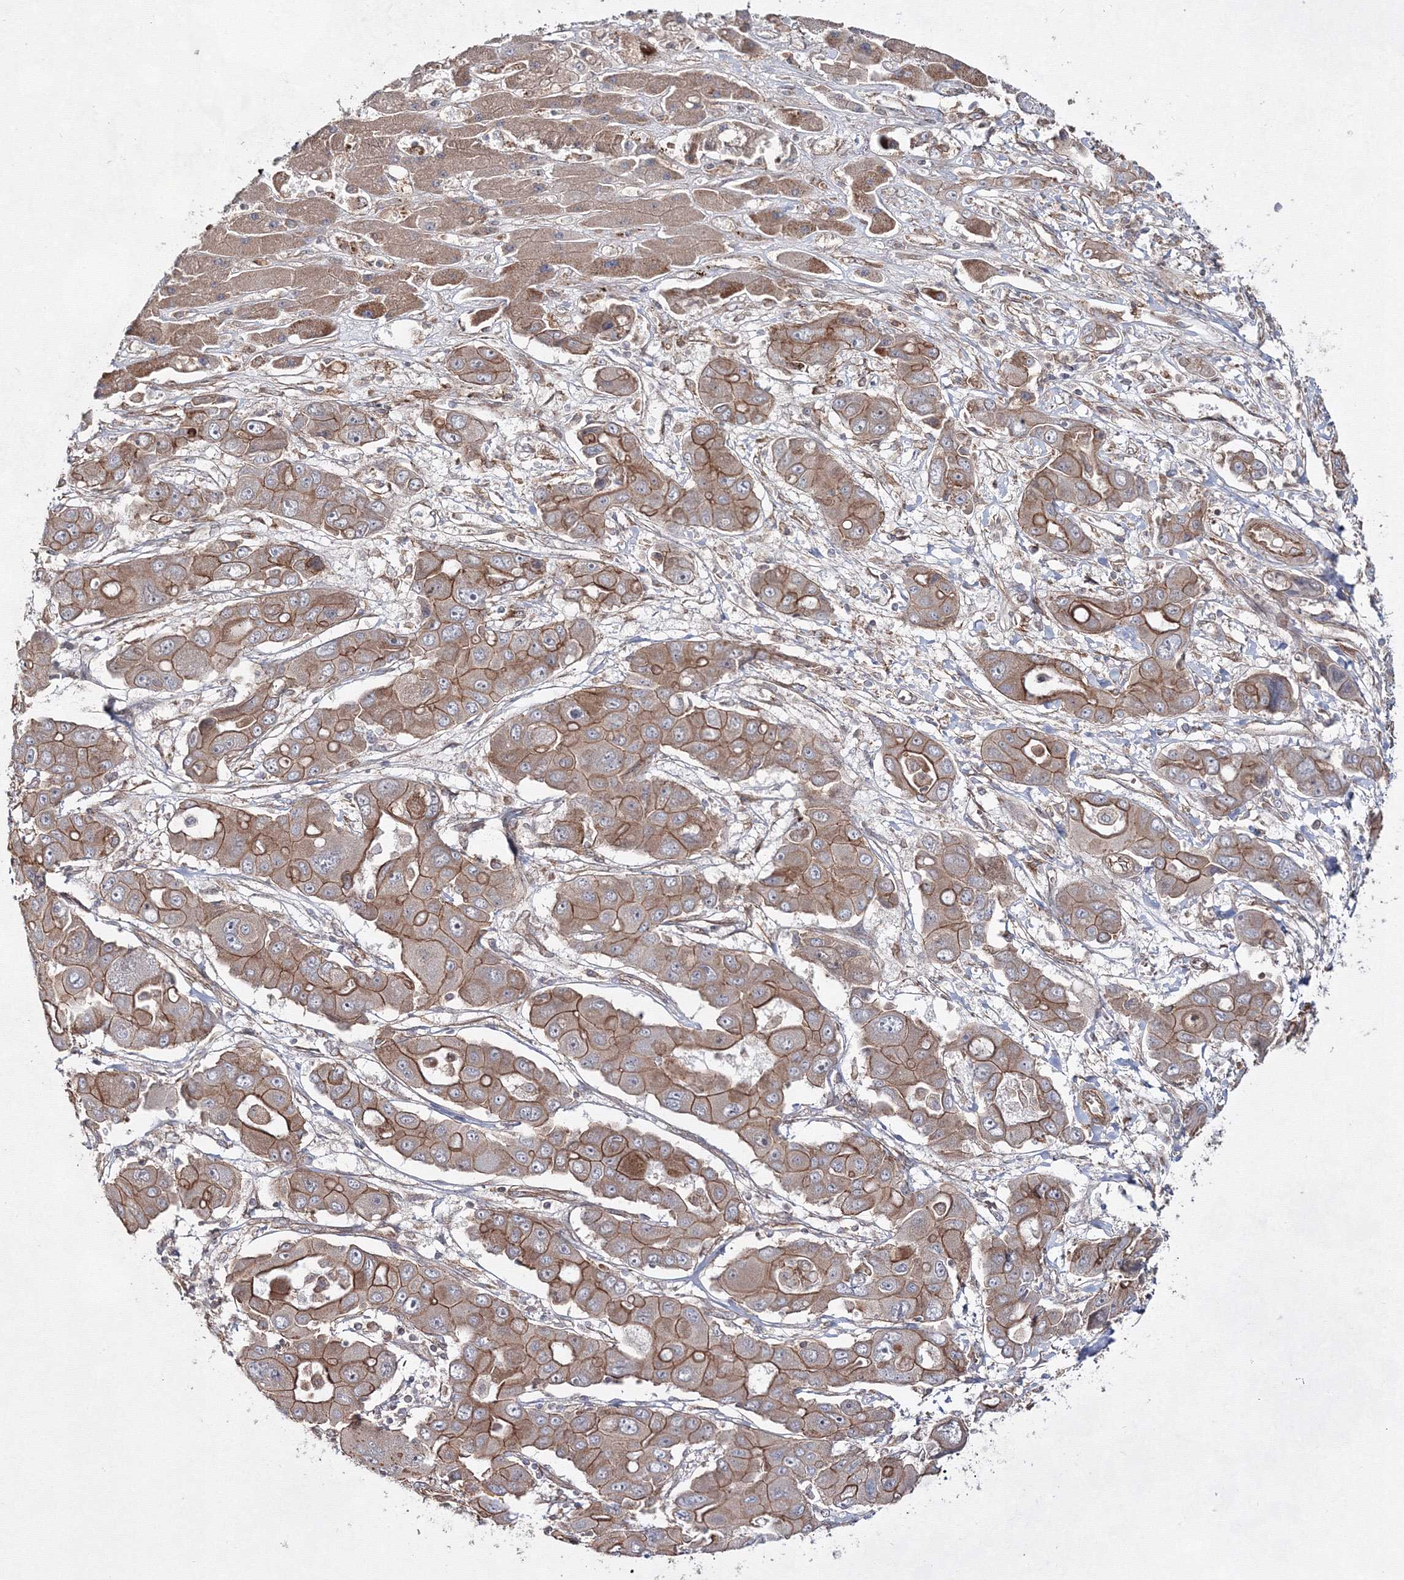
{"staining": {"intensity": "moderate", "quantity": ">75%", "location": "cytoplasmic/membranous"}, "tissue": "liver cancer", "cell_type": "Tumor cells", "image_type": "cancer", "snomed": [{"axis": "morphology", "description": "Cholangiocarcinoma"}, {"axis": "topography", "description": "Liver"}], "caption": "Human liver cholangiocarcinoma stained for a protein (brown) demonstrates moderate cytoplasmic/membranous positive staining in about >75% of tumor cells.", "gene": "EXOC6", "patient": {"sex": "male", "age": 67}}